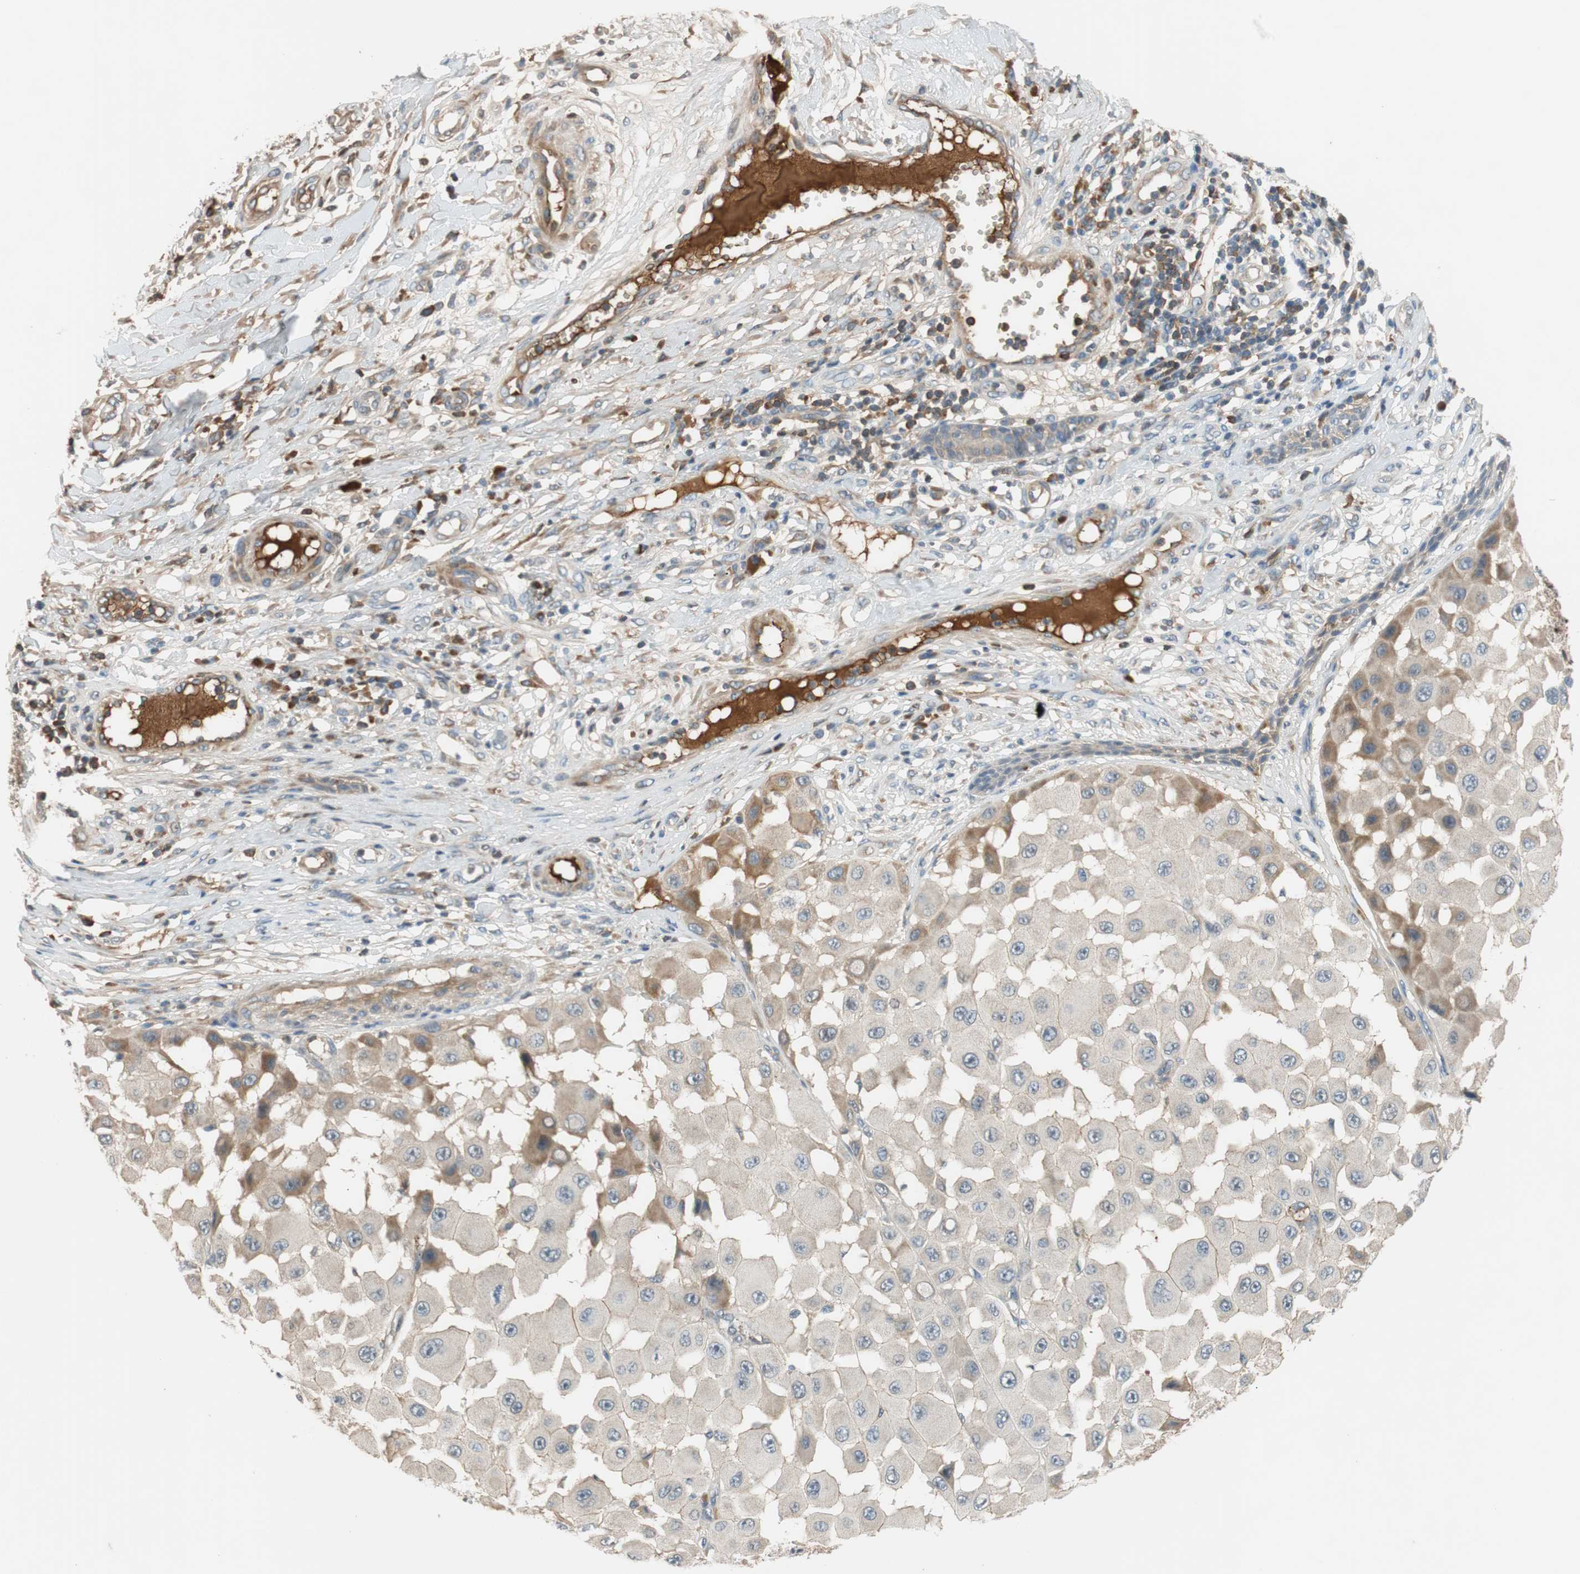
{"staining": {"intensity": "weak", "quantity": ">75%", "location": "cytoplasmic/membranous"}, "tissue": "melanoma", "cell_type": "Tumor cells", "image_type": "cancer", "snomed": [{"axis": "morphology", "description": "Malignant melanoma, NOS"}, {"axis": "topography", "description": "Skin"}], "caption": "Immunohistochemistry (IHC) (DAB) staining of human melanoma demonstrates weak cytoplasmic/membranous protein staining in approximately >75% of tumor cells.", "gene": "C4A", "patient": {"sex": "female", "age": 81}}